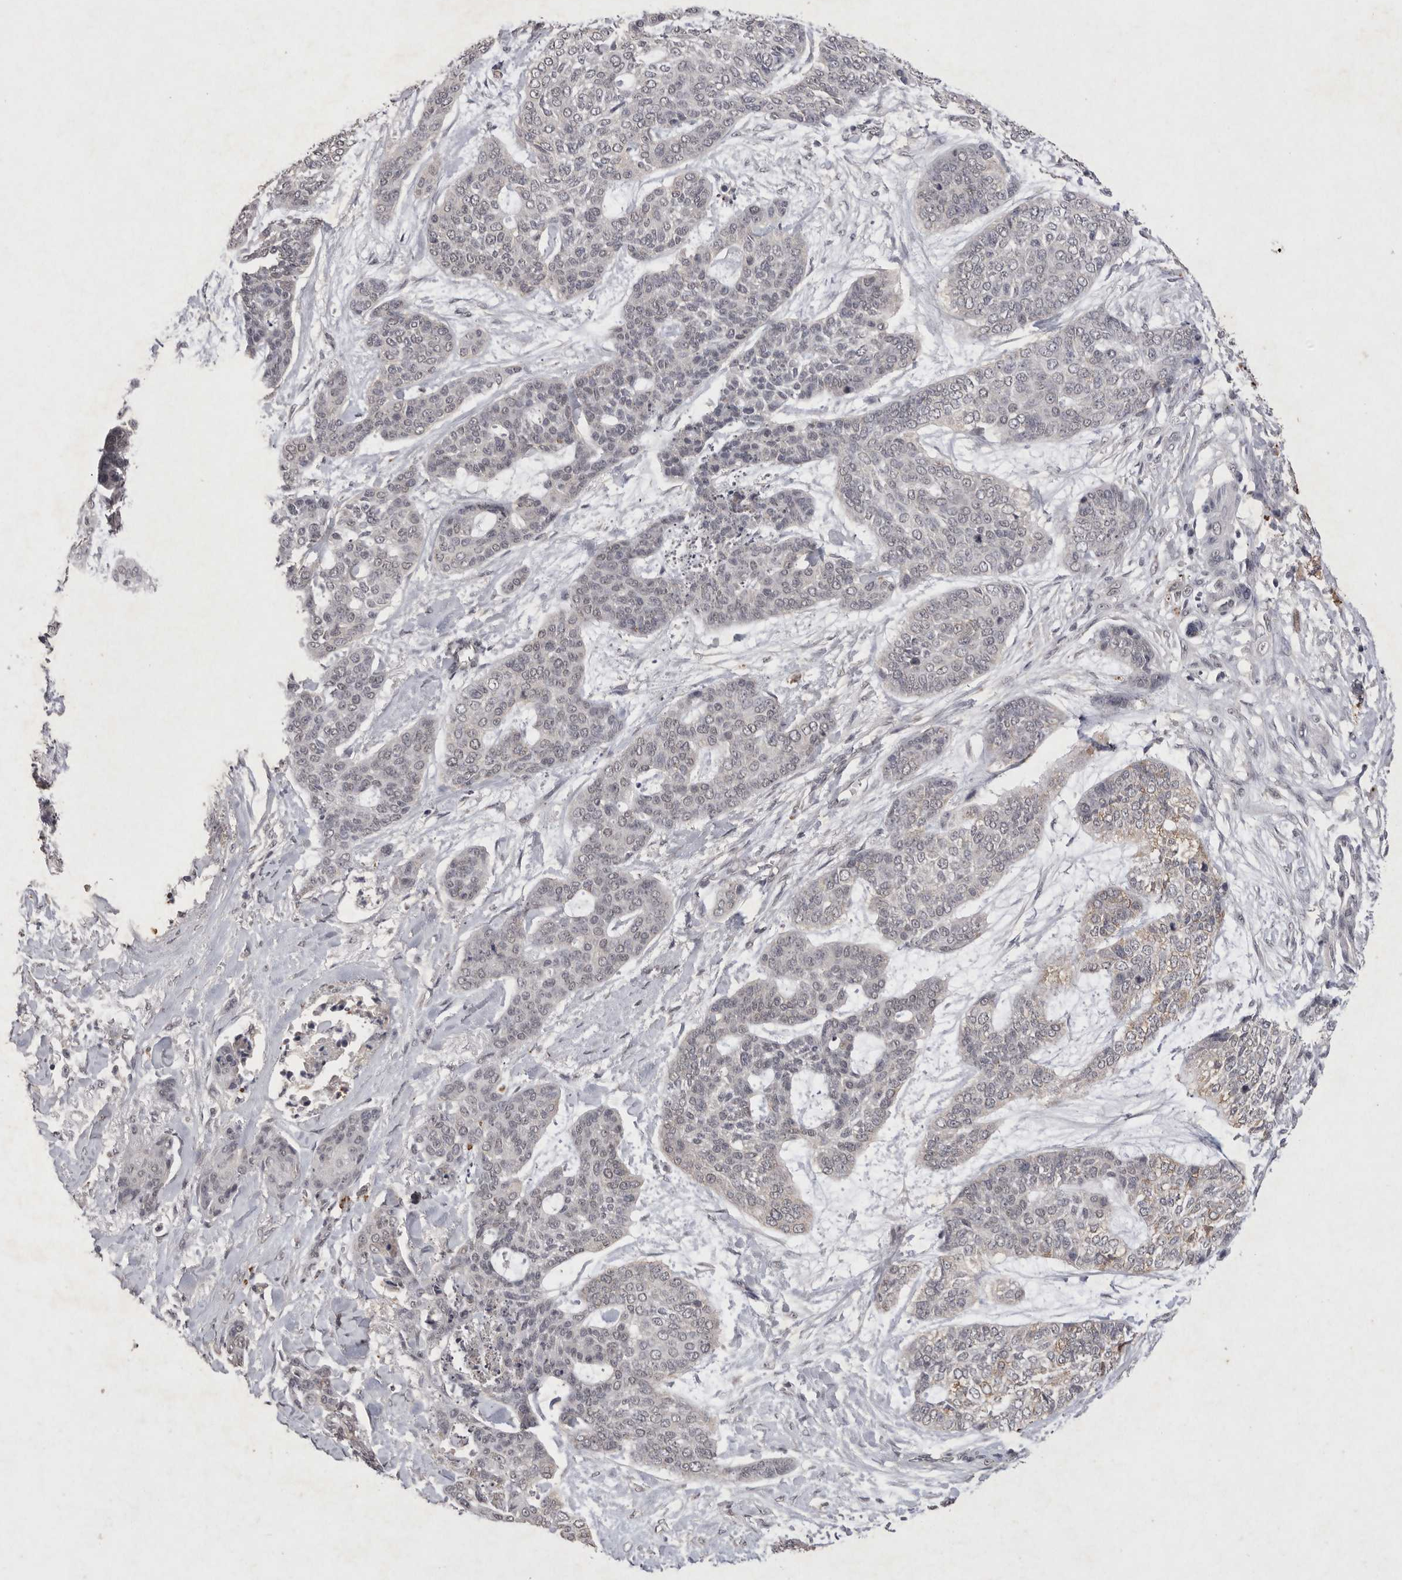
{"staining": {"intensity": "negative", "quantity": "none", "location": "none"}, "tissue": "skin cancer", "cell_type": "Tumor cells", "image_type": "cancer", "snomed": [{"axis": "morphology", "description": "Basal cell carcinoma"}, {"axis": "topography", "description": "Skin"}], "caption": "A photomicrograph of human skin cancer is negative for staining in tumor cells.", "gene": "APLNR", "patient": {"sex": "female", "age": 64}}